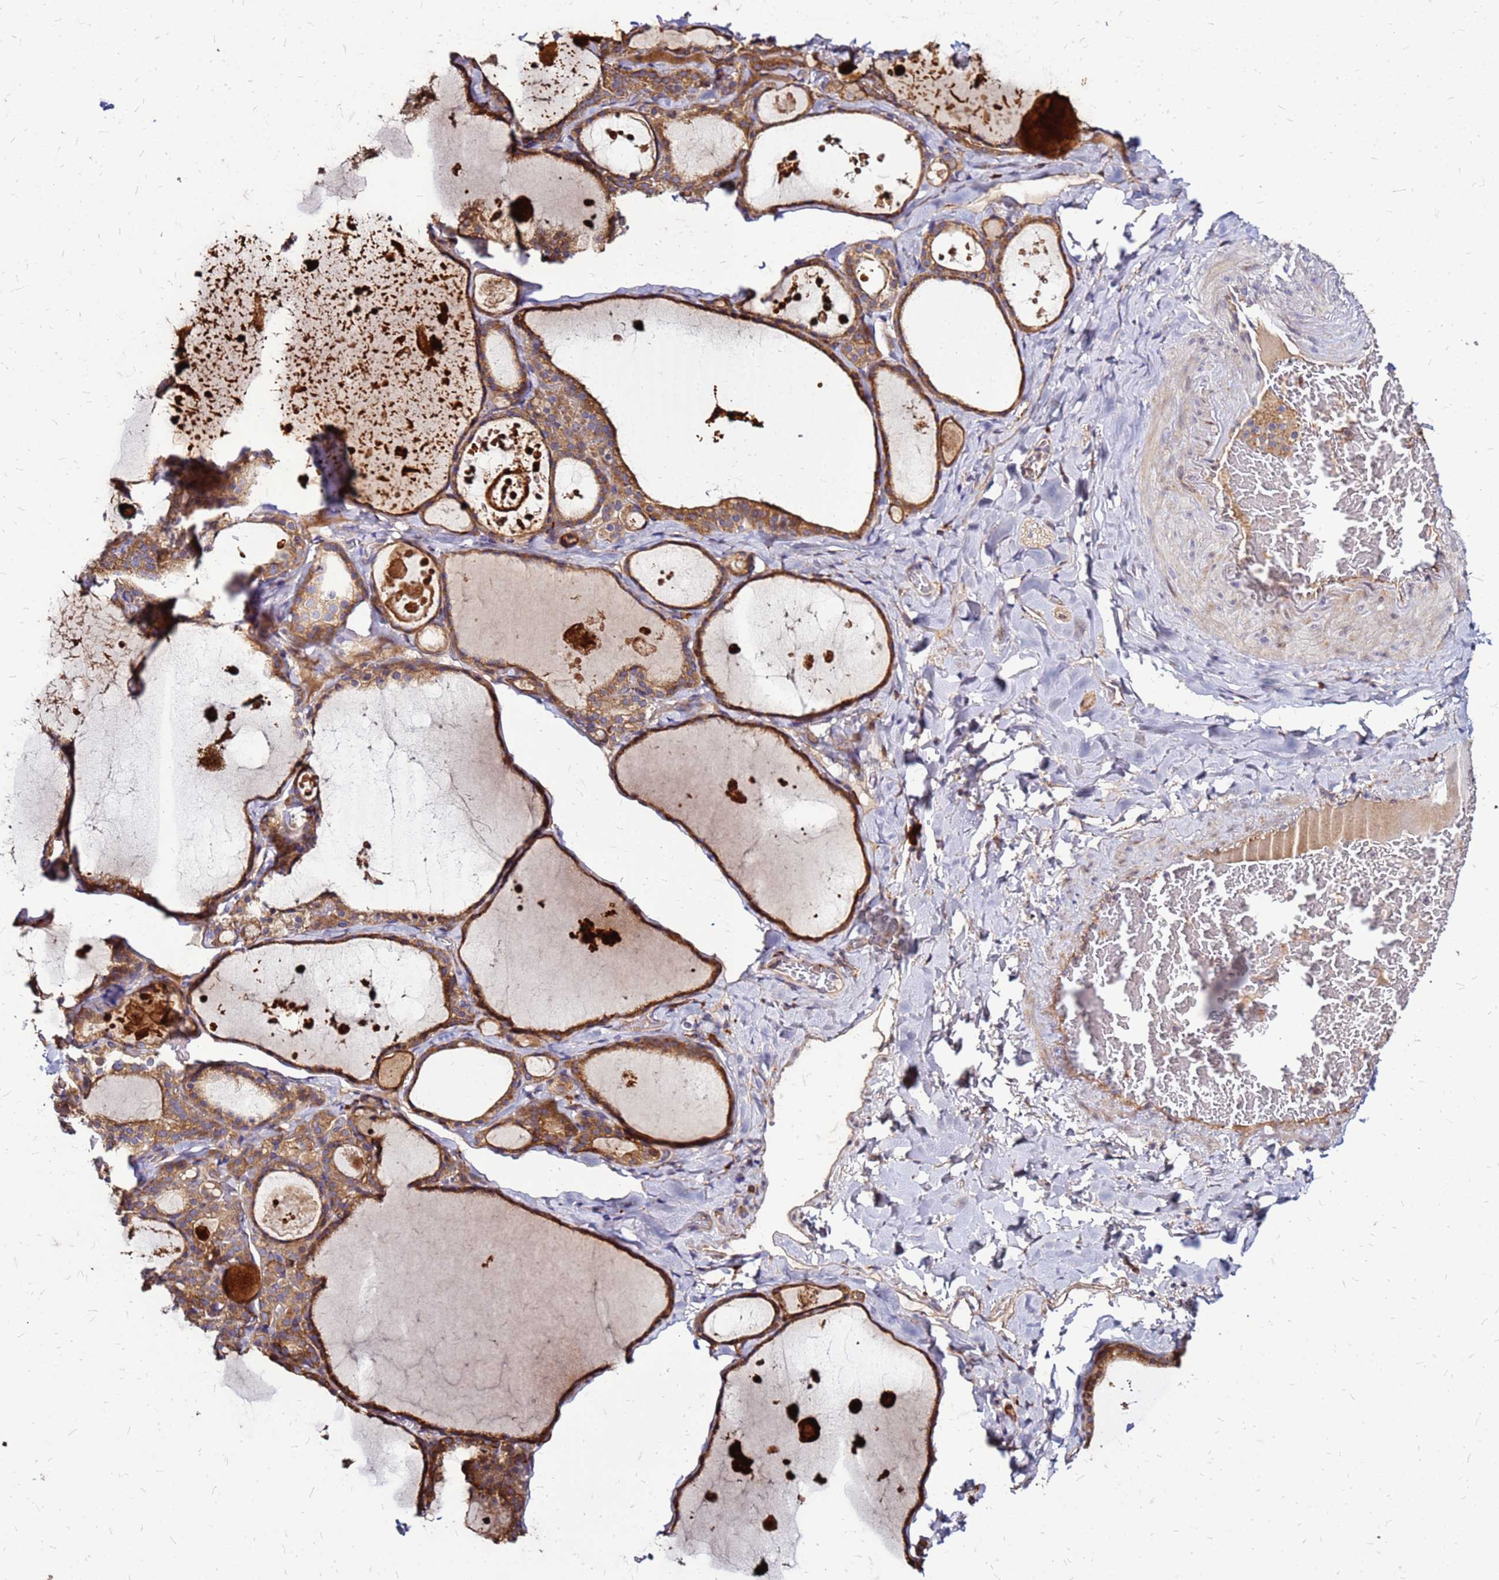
{"staining": {"intensity": "moderate", "quantity": ">75%", "location": "cytoplasmic/membranous"}, "tissue": "thyroid gland", "cell_type": "Glandular cells", "image_type": "normal", "snomed": [{"axis": "morphology", "description": "Normal tissue, NOS"}, {"axis": "topography", "description": "Thyroid gland"}], "caption": "This is a histology image of immunohistochemistry (IHC) staining of normal thyroid gland, which shows moderate positivity in the cytoplasmic/membranous of glandular cells.", "gene": "VMO1", "patient": {"sex": "male", "age": 56}}